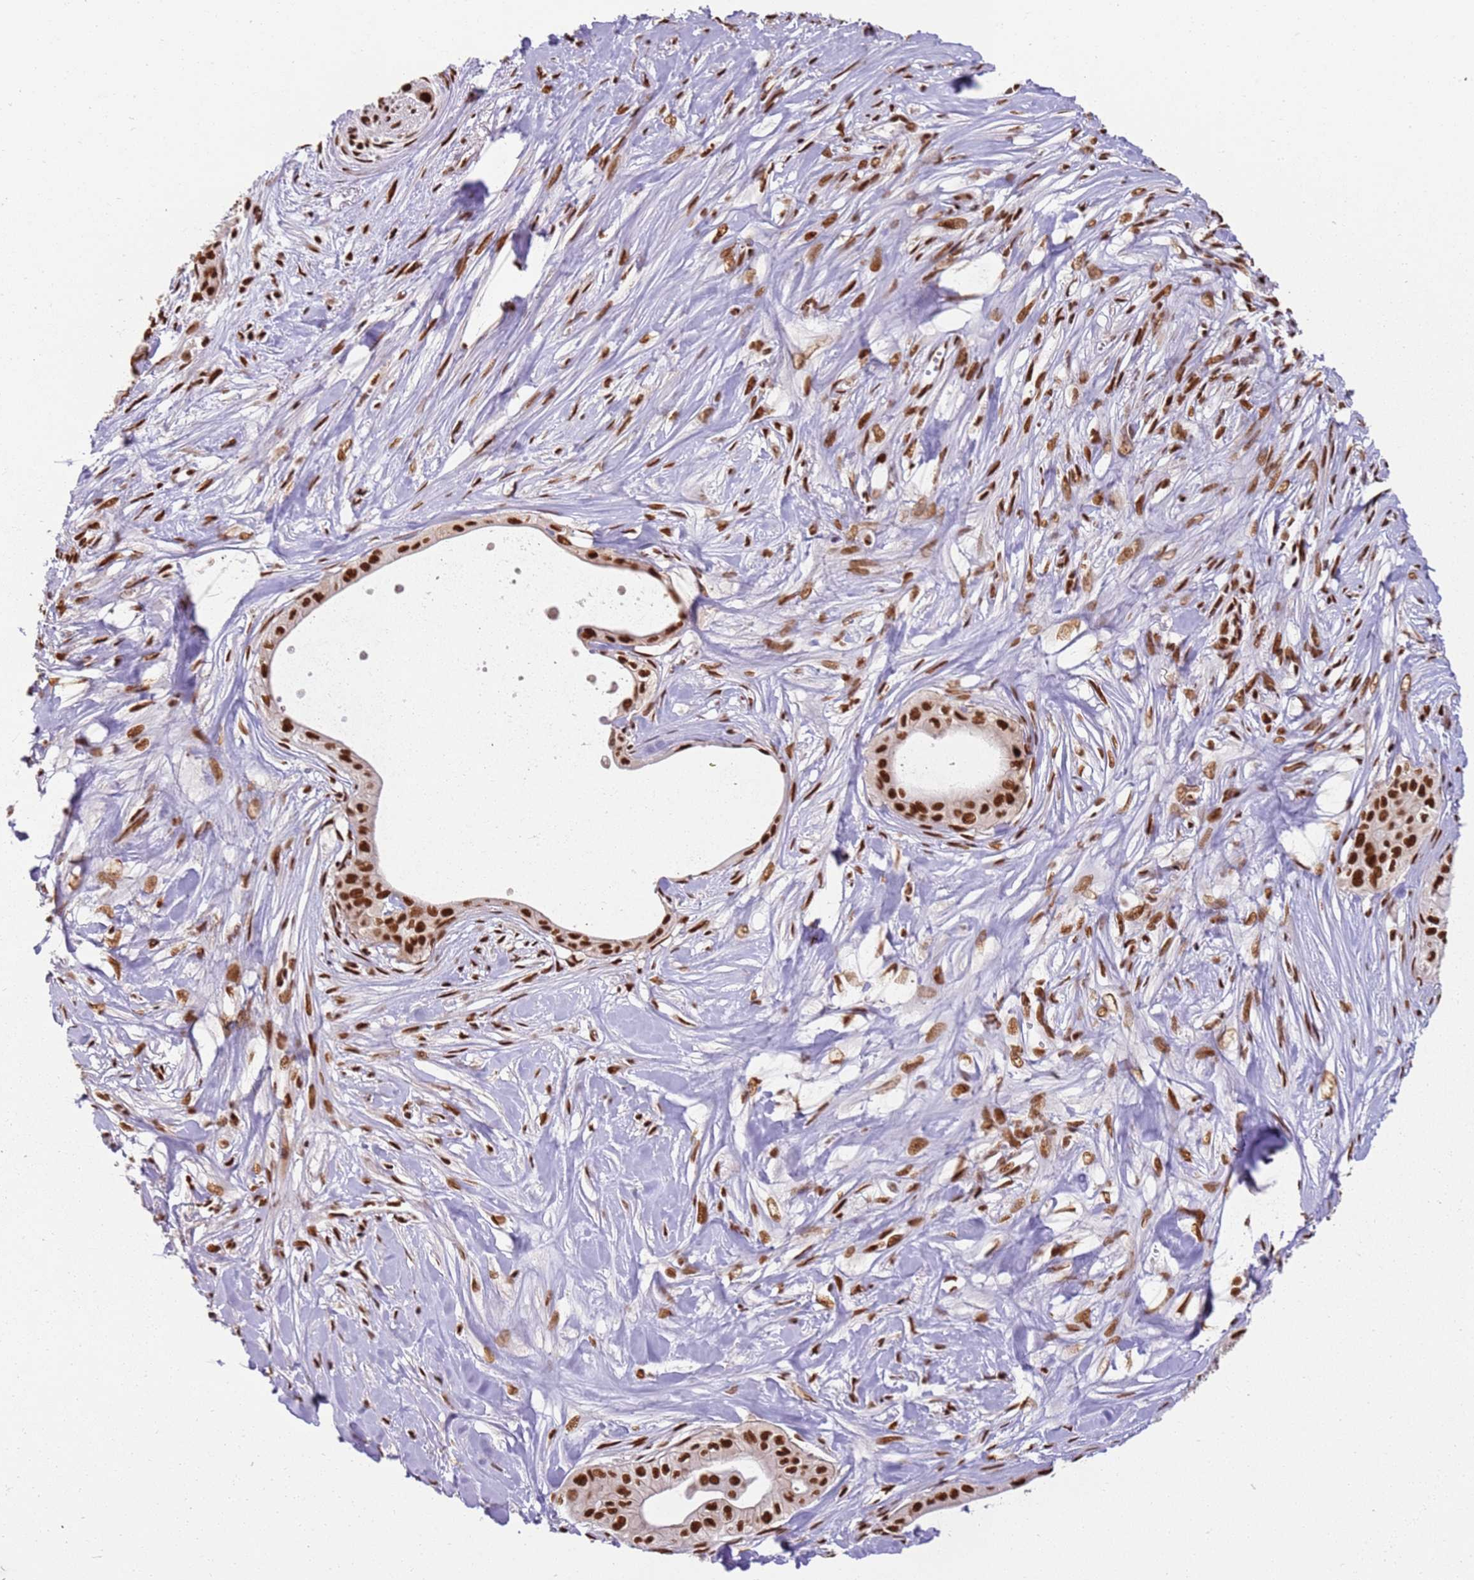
{"staining": {"intensity": "strong", "quantity": ">75%", "location": "nuclear"}, "tissue": "pancreatic cancer", "cell_type": "Tumor cells", "image_type": "cancer", "snomed": [{"axis": "morphology", "description": "Adenocarcinoma, NOS"}, {"axis": "topography", "description": "Pancreas"}], "caption": "Immunohistochemical staining of human pancreatic adenocarcinoma shows high levels of strong nuclear protein staining in about >75% of tumor cells. Nuclei are stained in blue.", "gene": "TENT4A", "patient": {"sex": "male", "age": 78}}